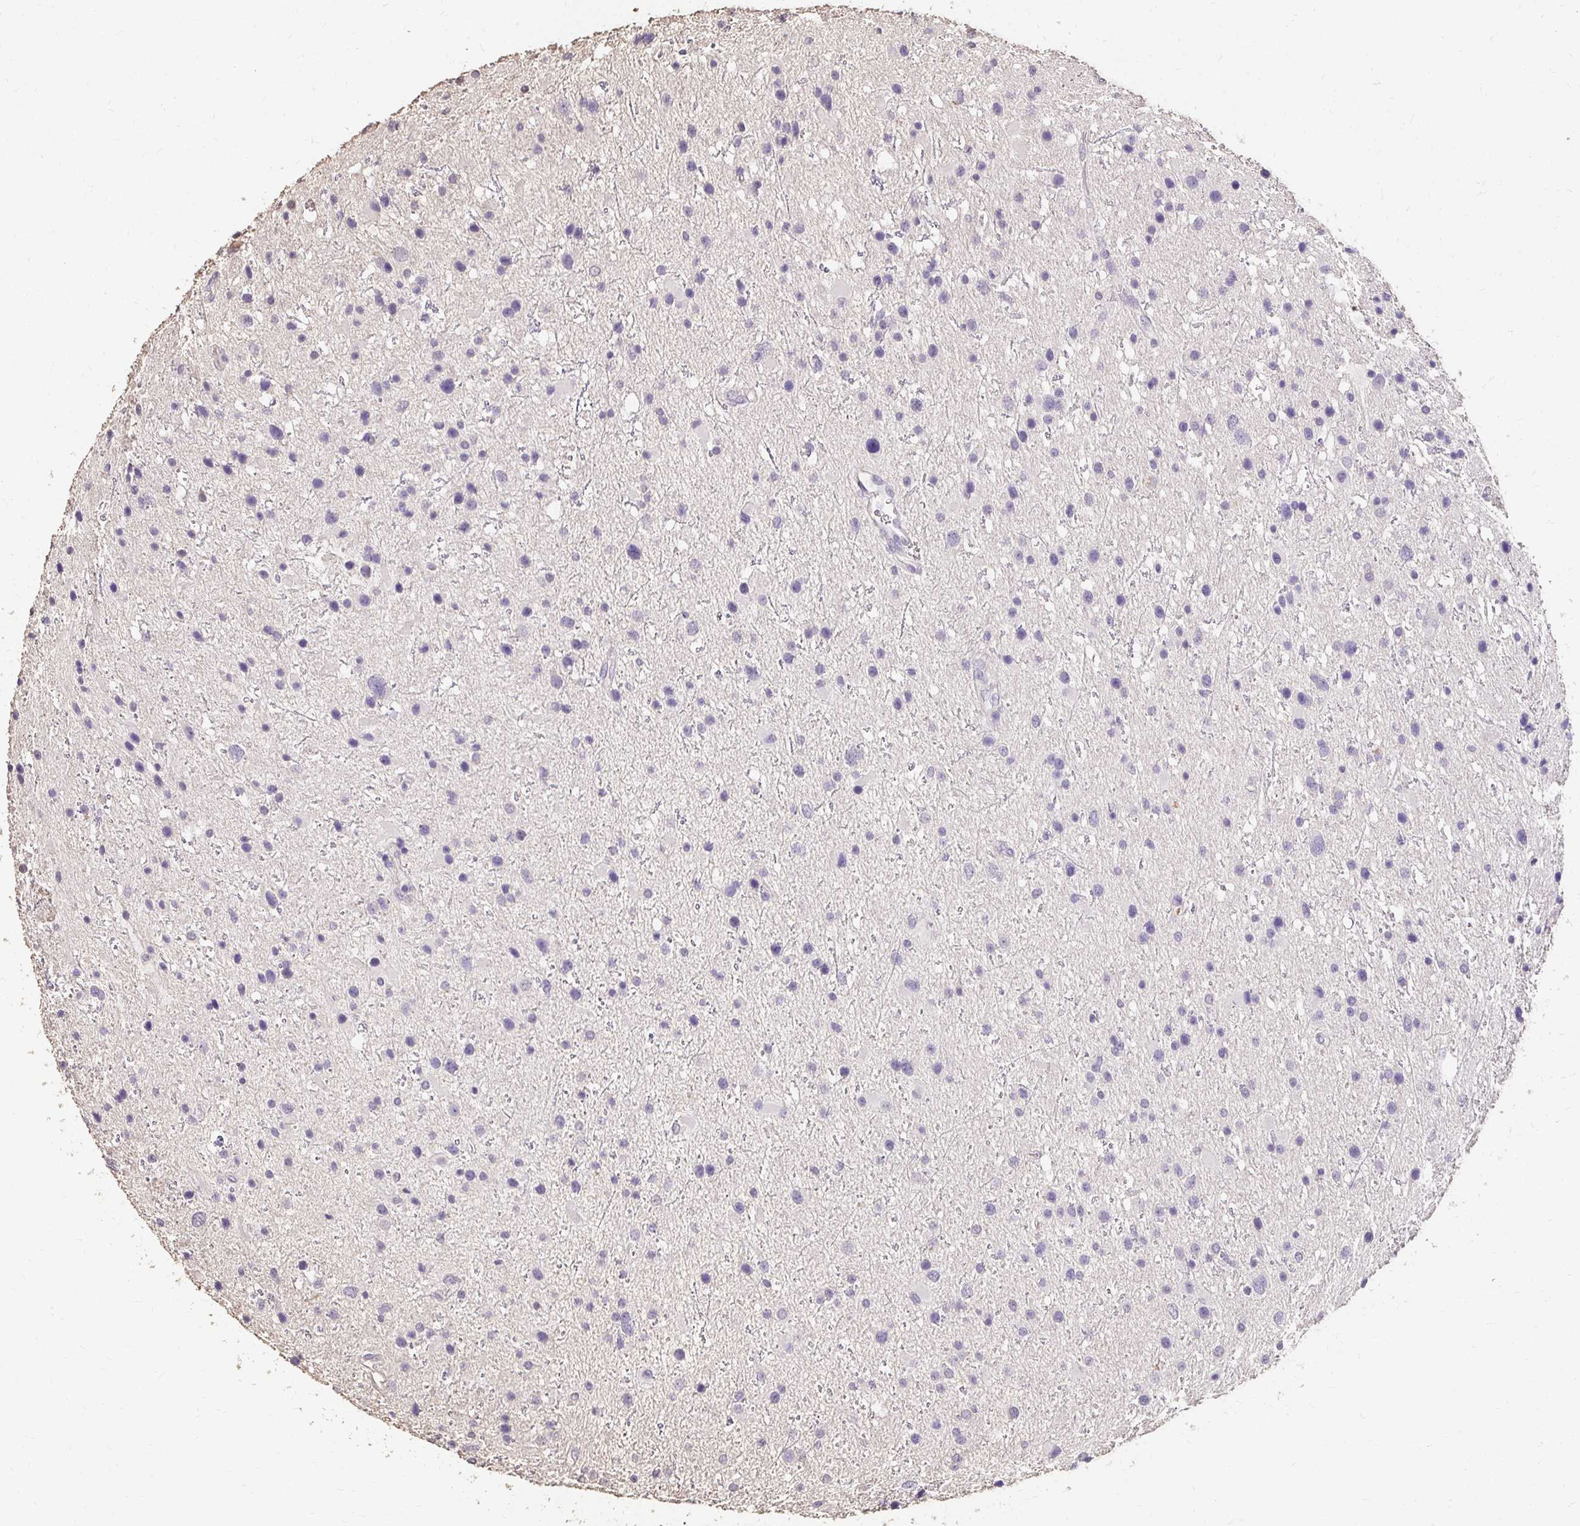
{"staining": {"intensity": "negative", "quantity": "none", "location": "none"}, "tissue": "glioma", "cell_type": "Tumor cells", "image_type": "cancer", "snomed": [{"axis": "morphology", "description": "Glioma, malignant, Low grade"}, {"axis": "topography", "description": "Brain"}], "caption": "IHC image of neoplastic tissue: human glioma stained with DAB displays no significant protein positivity in tumor cells. (Brightfield microscopy of DAB (3,3'-diaminobenzidine) immunohistochemistry at high magnification).", "gene": "UGT1A6", "patient": {"sex": "female", "age": 32}}